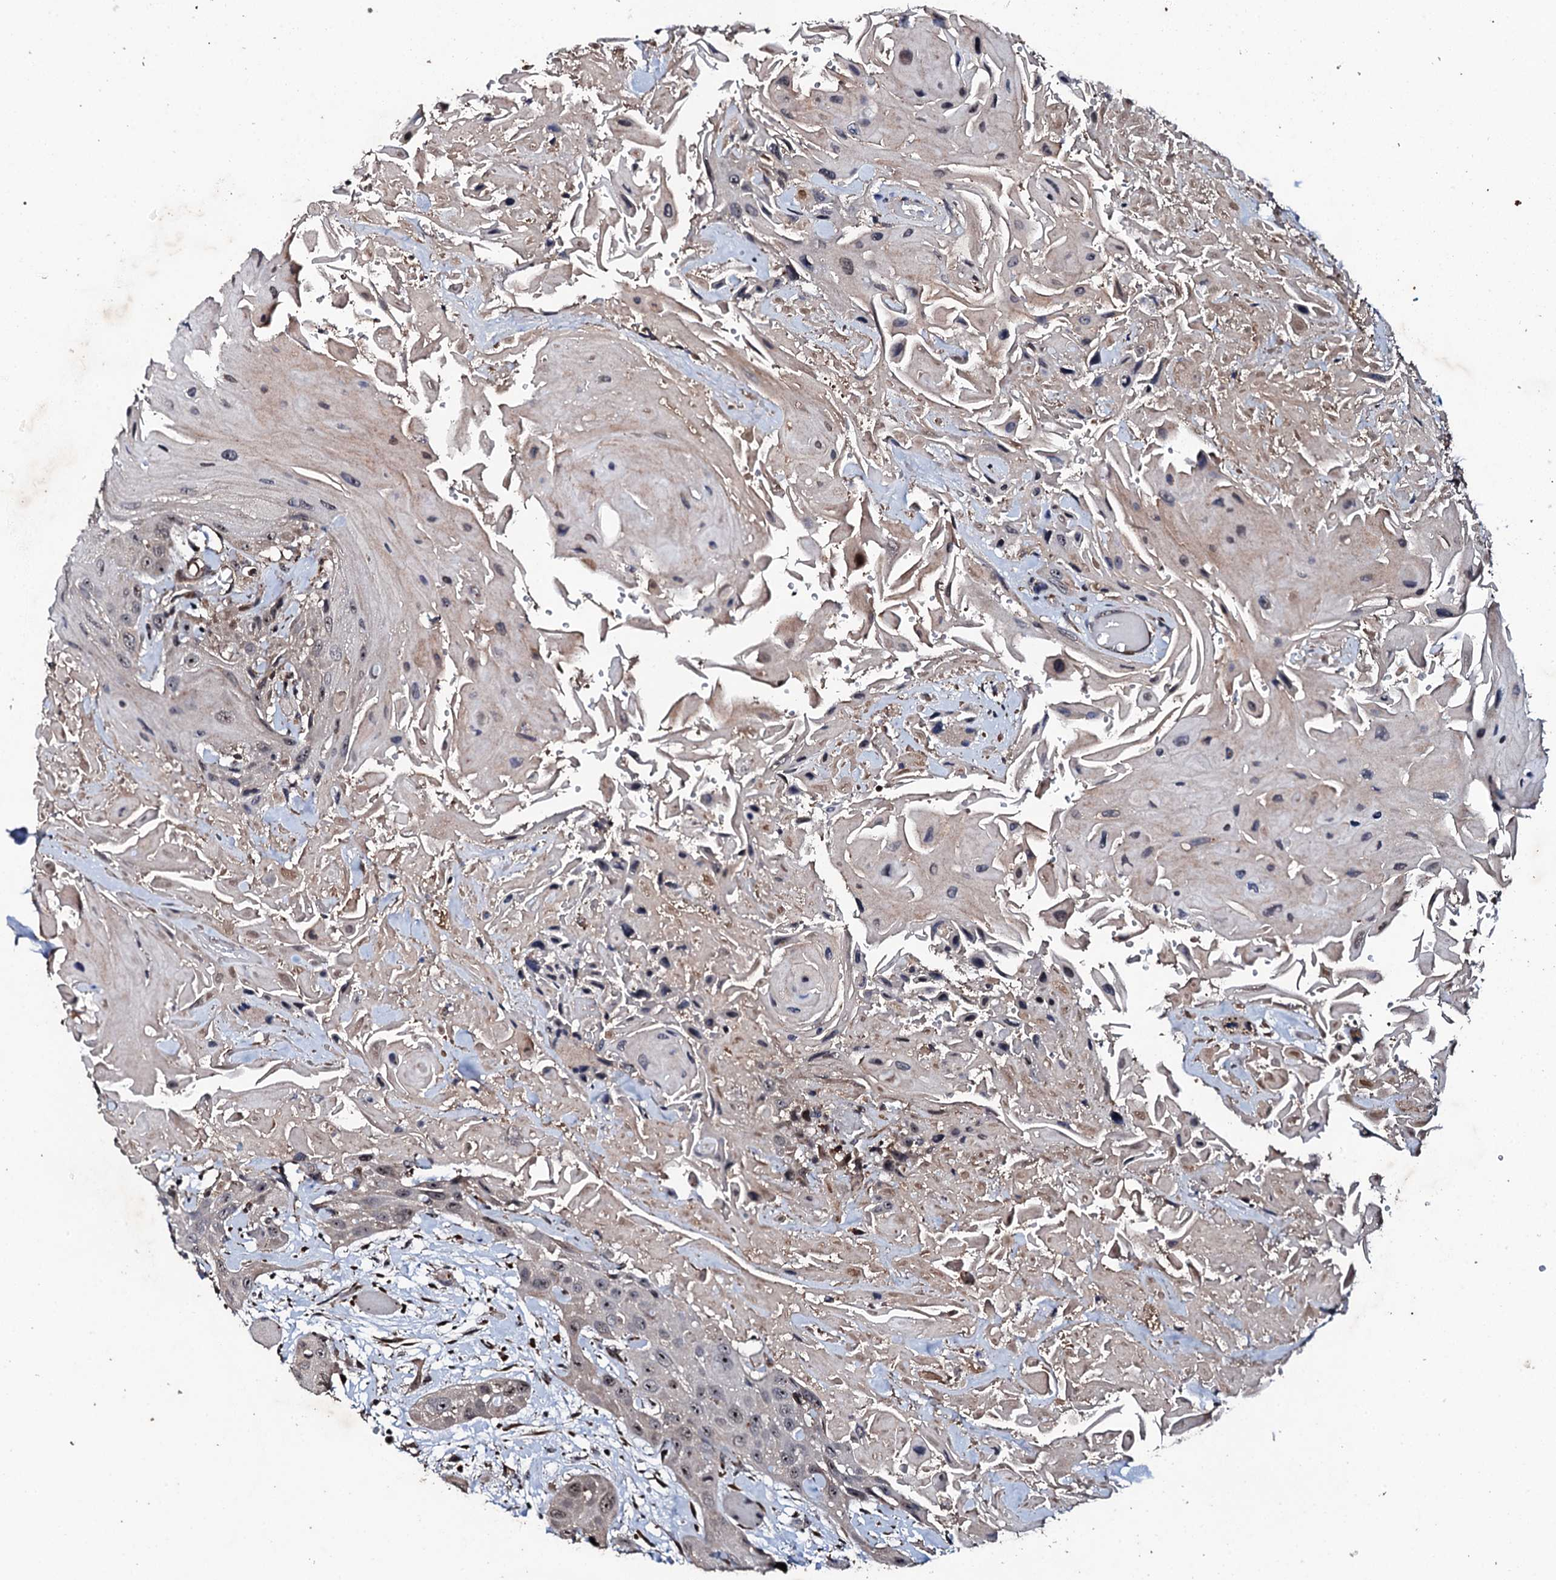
{"staining": {"intensity": "weak", "quantity": "<25%", "location": "nuclear"}, "tissue": "head and neck cancer", "cell_type": "Tumor cells", "image_type": "cancer", "snomed": [{"axis": "morphology", "description": "Squamous cell carcinoma, NOS"}, {"axis": "topography", "description": "Head-Neck"}], "caption": "Immunohistochemistry of human head and neck squamous cell carcinoma demonstrates no staining in tumor cells.", "gene": "FAM111A", "patient": {"sex": "male", "age": 81}}